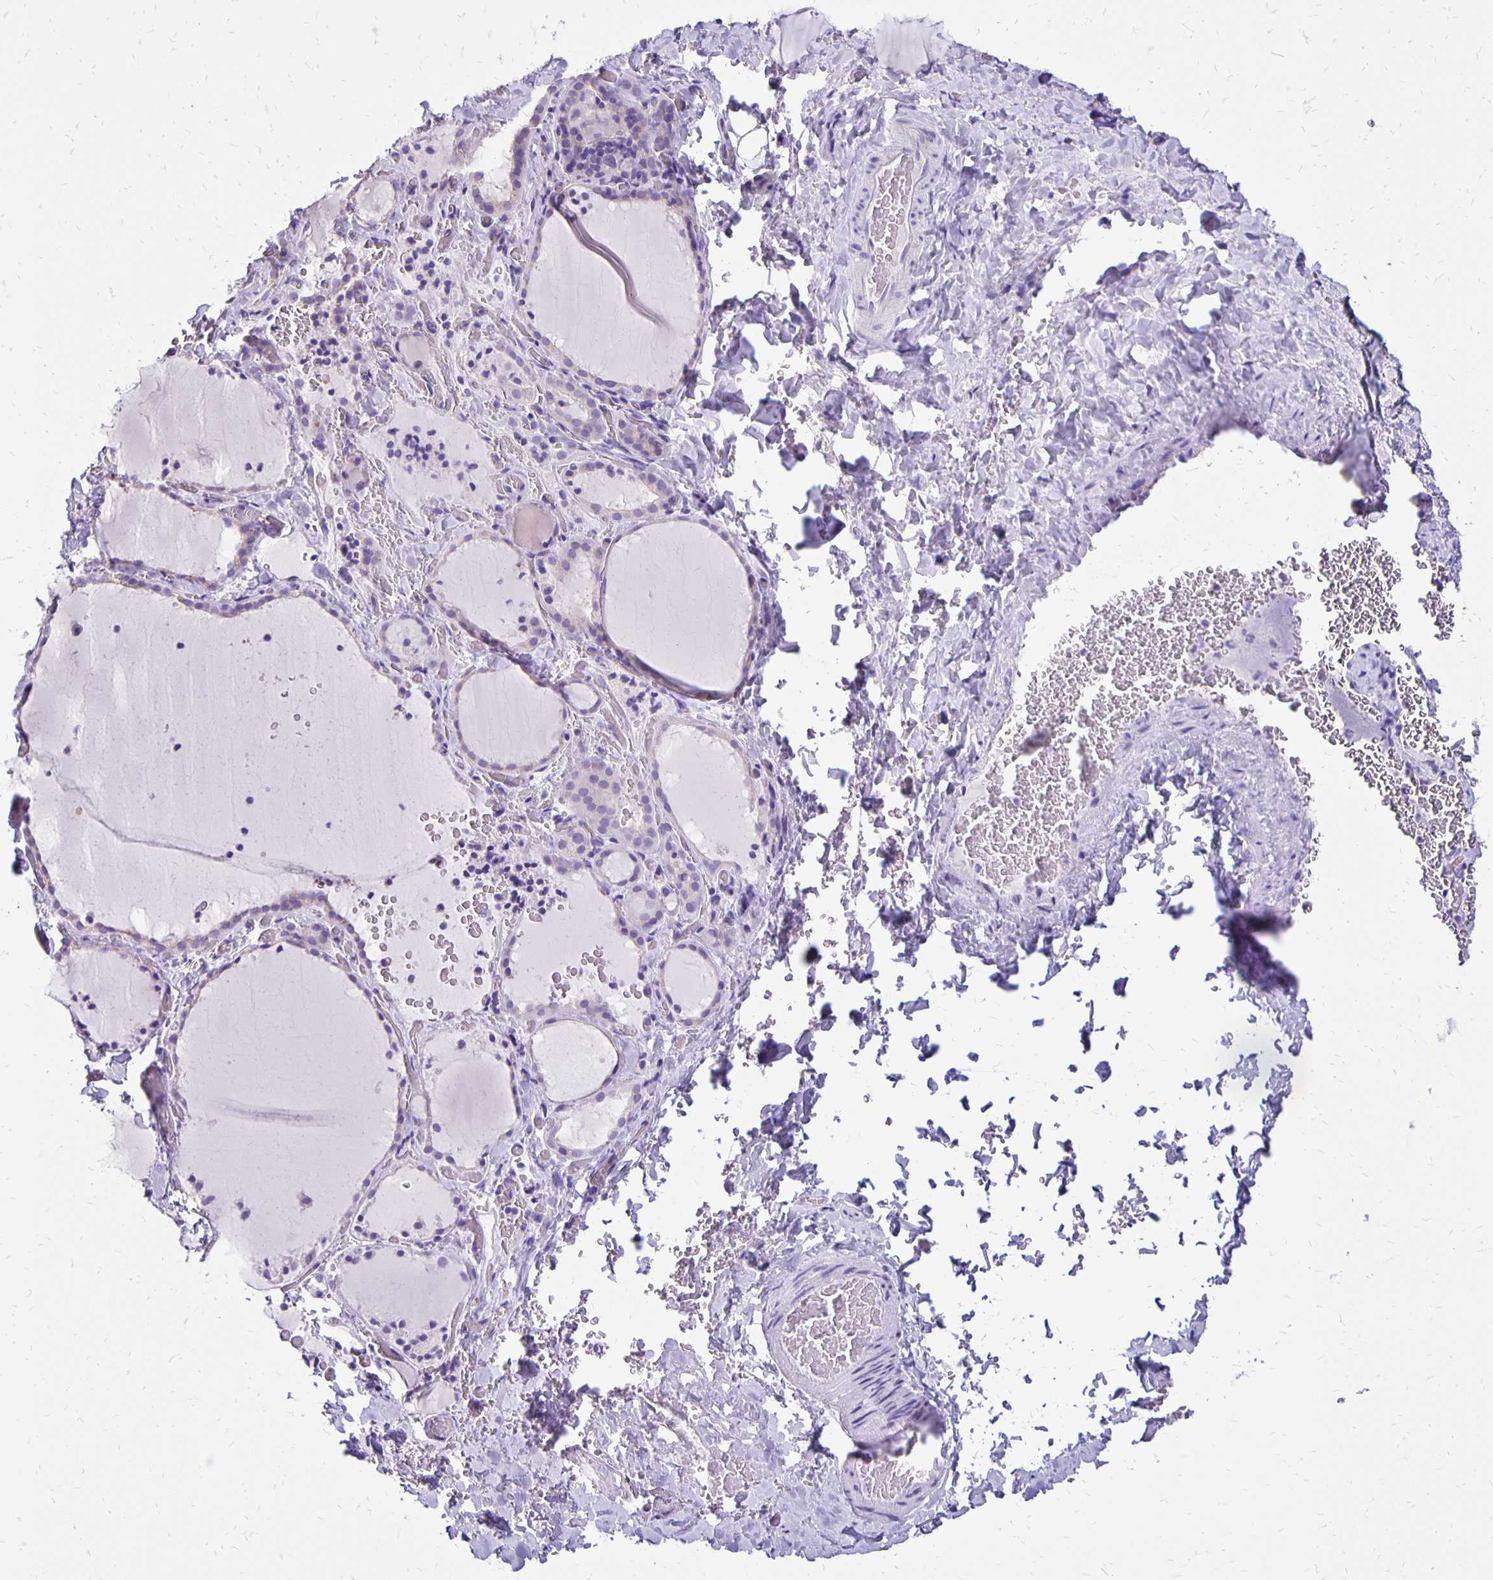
{"staining": {"intensity": "negative", "quantity": "none", "location": "none"}, "tissue": "thyroid gland", "cell_type": "Glandular cells", "image_type": "normal", "snomed": [{"axis": "morphology", "description": "Normal tissue, NOS"}, {"axis": "topography", "description": "Thyroid gland"}], "caption": "High power microscopy photomicrograph of an immunohistochemistry photomicrograph of unremarkable thyroid gland, revealing no significant staining in glandular cells. The staining is performed using DAB (3,3'-diaminobenzidine) brown chromogen with nuclei counter-stained in using hematoxylin.", "gene": "ANKRD45", "patient": {"sex": "female", "age": 22}}